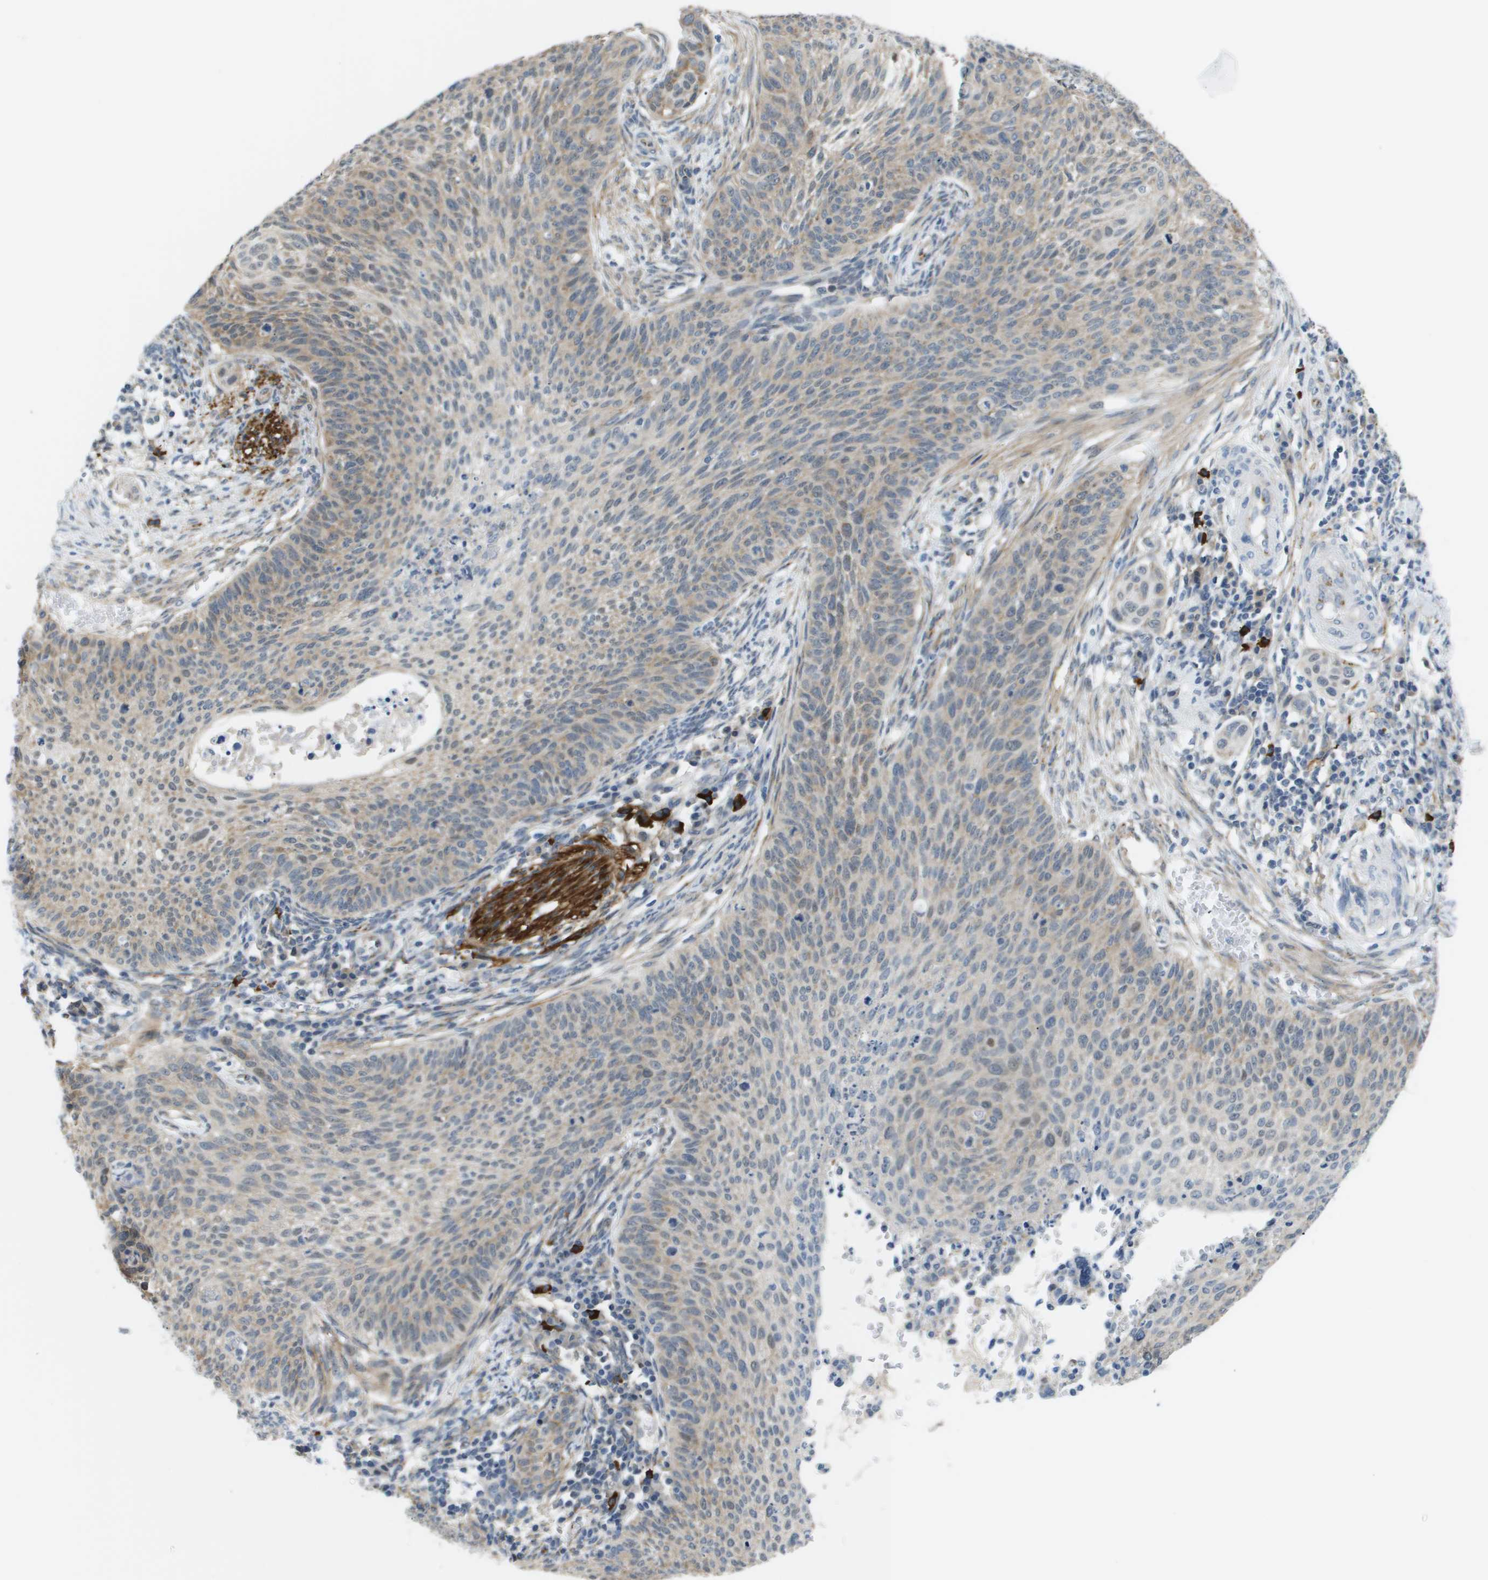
{"staining": {"intensity": "weak", "quantity": ">75%", "location": "cytoplasmic/membranous"}, "tissue": "cervical cancer", "cell_type": "Tumor cells", "image_type": "cancer", "snomed": [{"axis": "morphology", "description": "Squamous cell carcinoma, NOS"}, {"axis": "topography", "description": "Cervix"}], "caption": "Protein expression by immunohistochemistry (IHC) exhibits weak cytoplasmic/membranous positivity in about >75% of tumor cells in cervical cancer.", "gene": "OTUD5", "patient": {"sex": "female", "age": 70}}